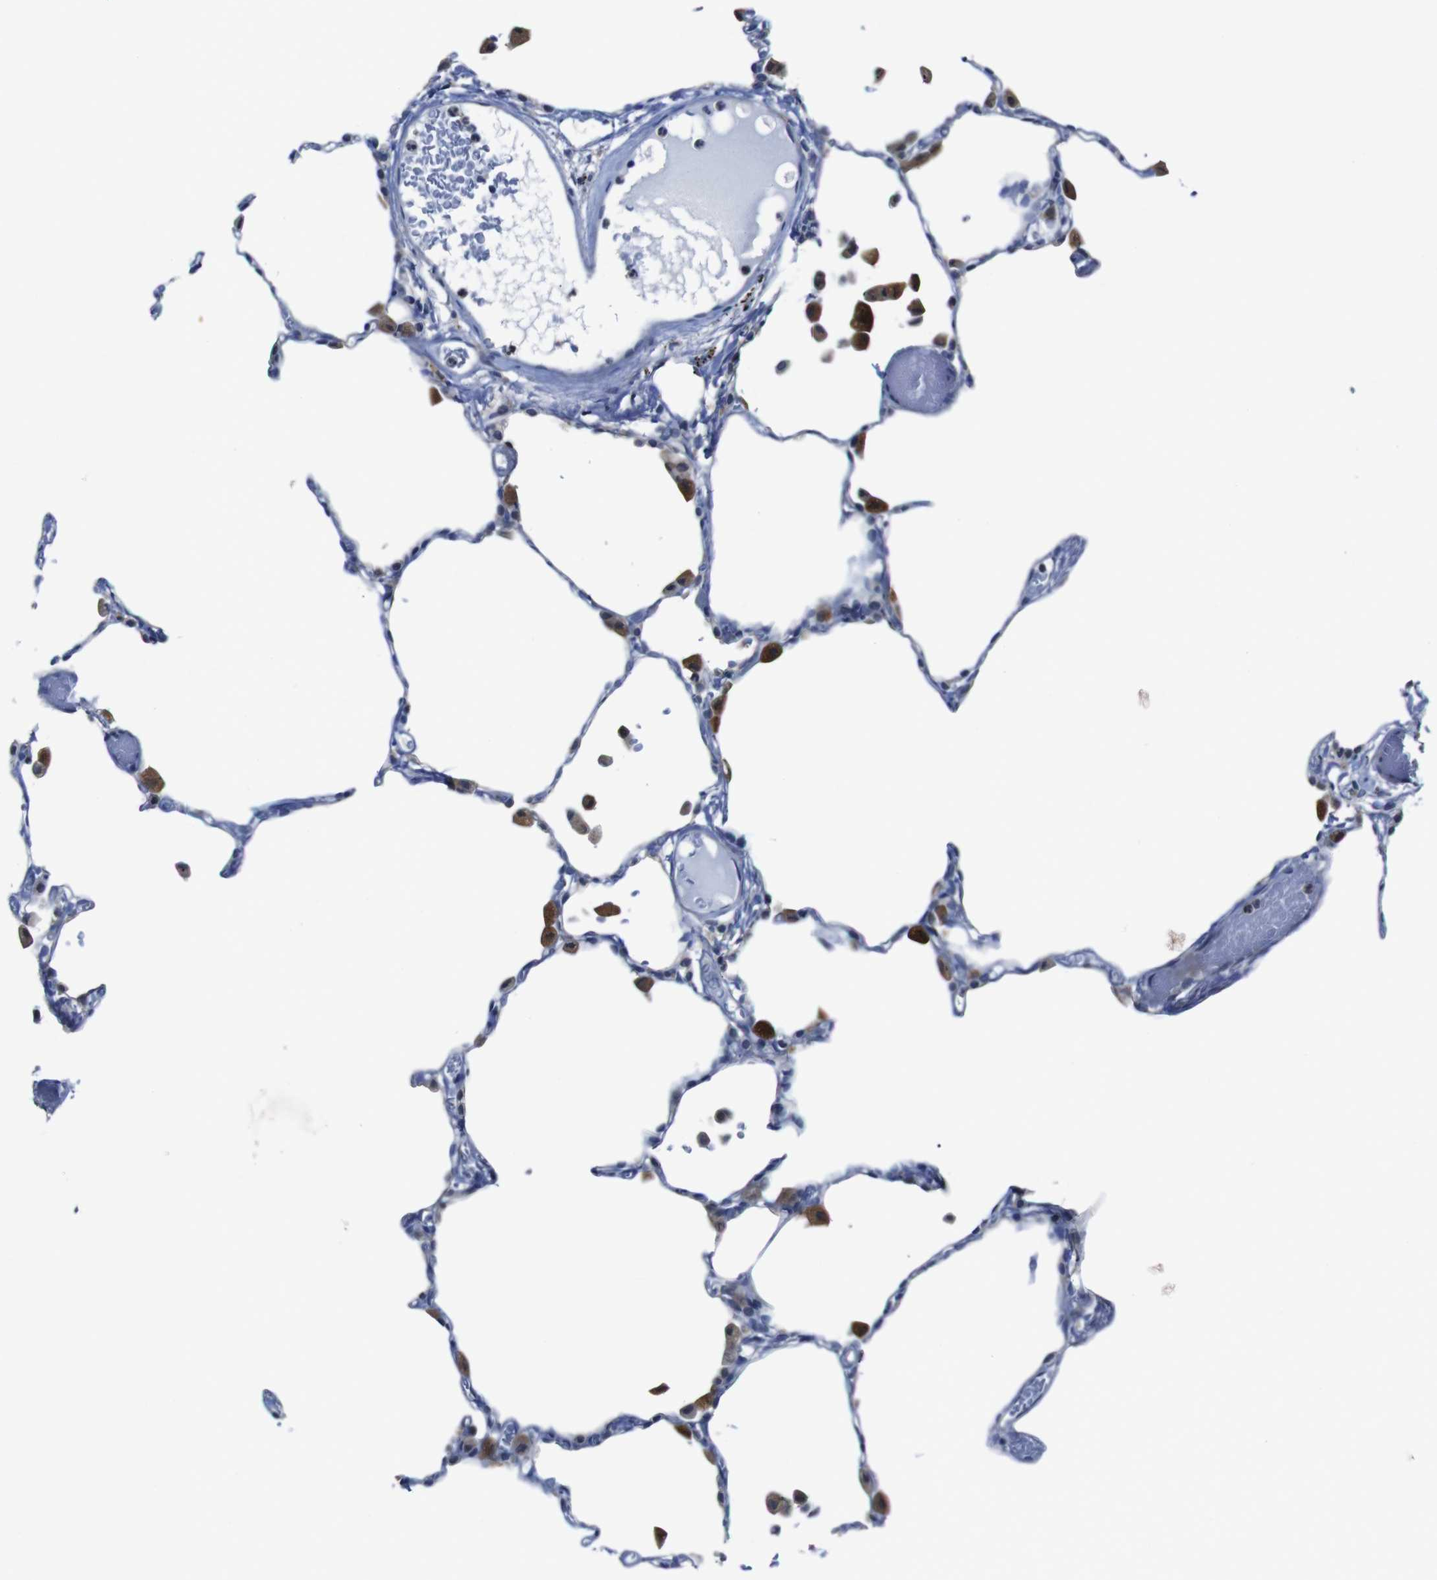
{"staining": {"intensity": "weak", "quantity": "<25%", "location": "cytoplasmic/membranous"}, "tissue": "lung", "cell_type": "Alveolar cells", "image_type": "normal", "snomed": [{"axis": "morphology", "description": "Normal tissue, NOS"}, {"axis": "topography", "description": "Lung"}], "caption": "IHC histopathology image of normal lung stained for a protein (brown), which shows no expression in alveolar cells. Nuclei are stained in blue.", "gene": "SEMA4B", "patient": {"sex": "female", "age": 49}}